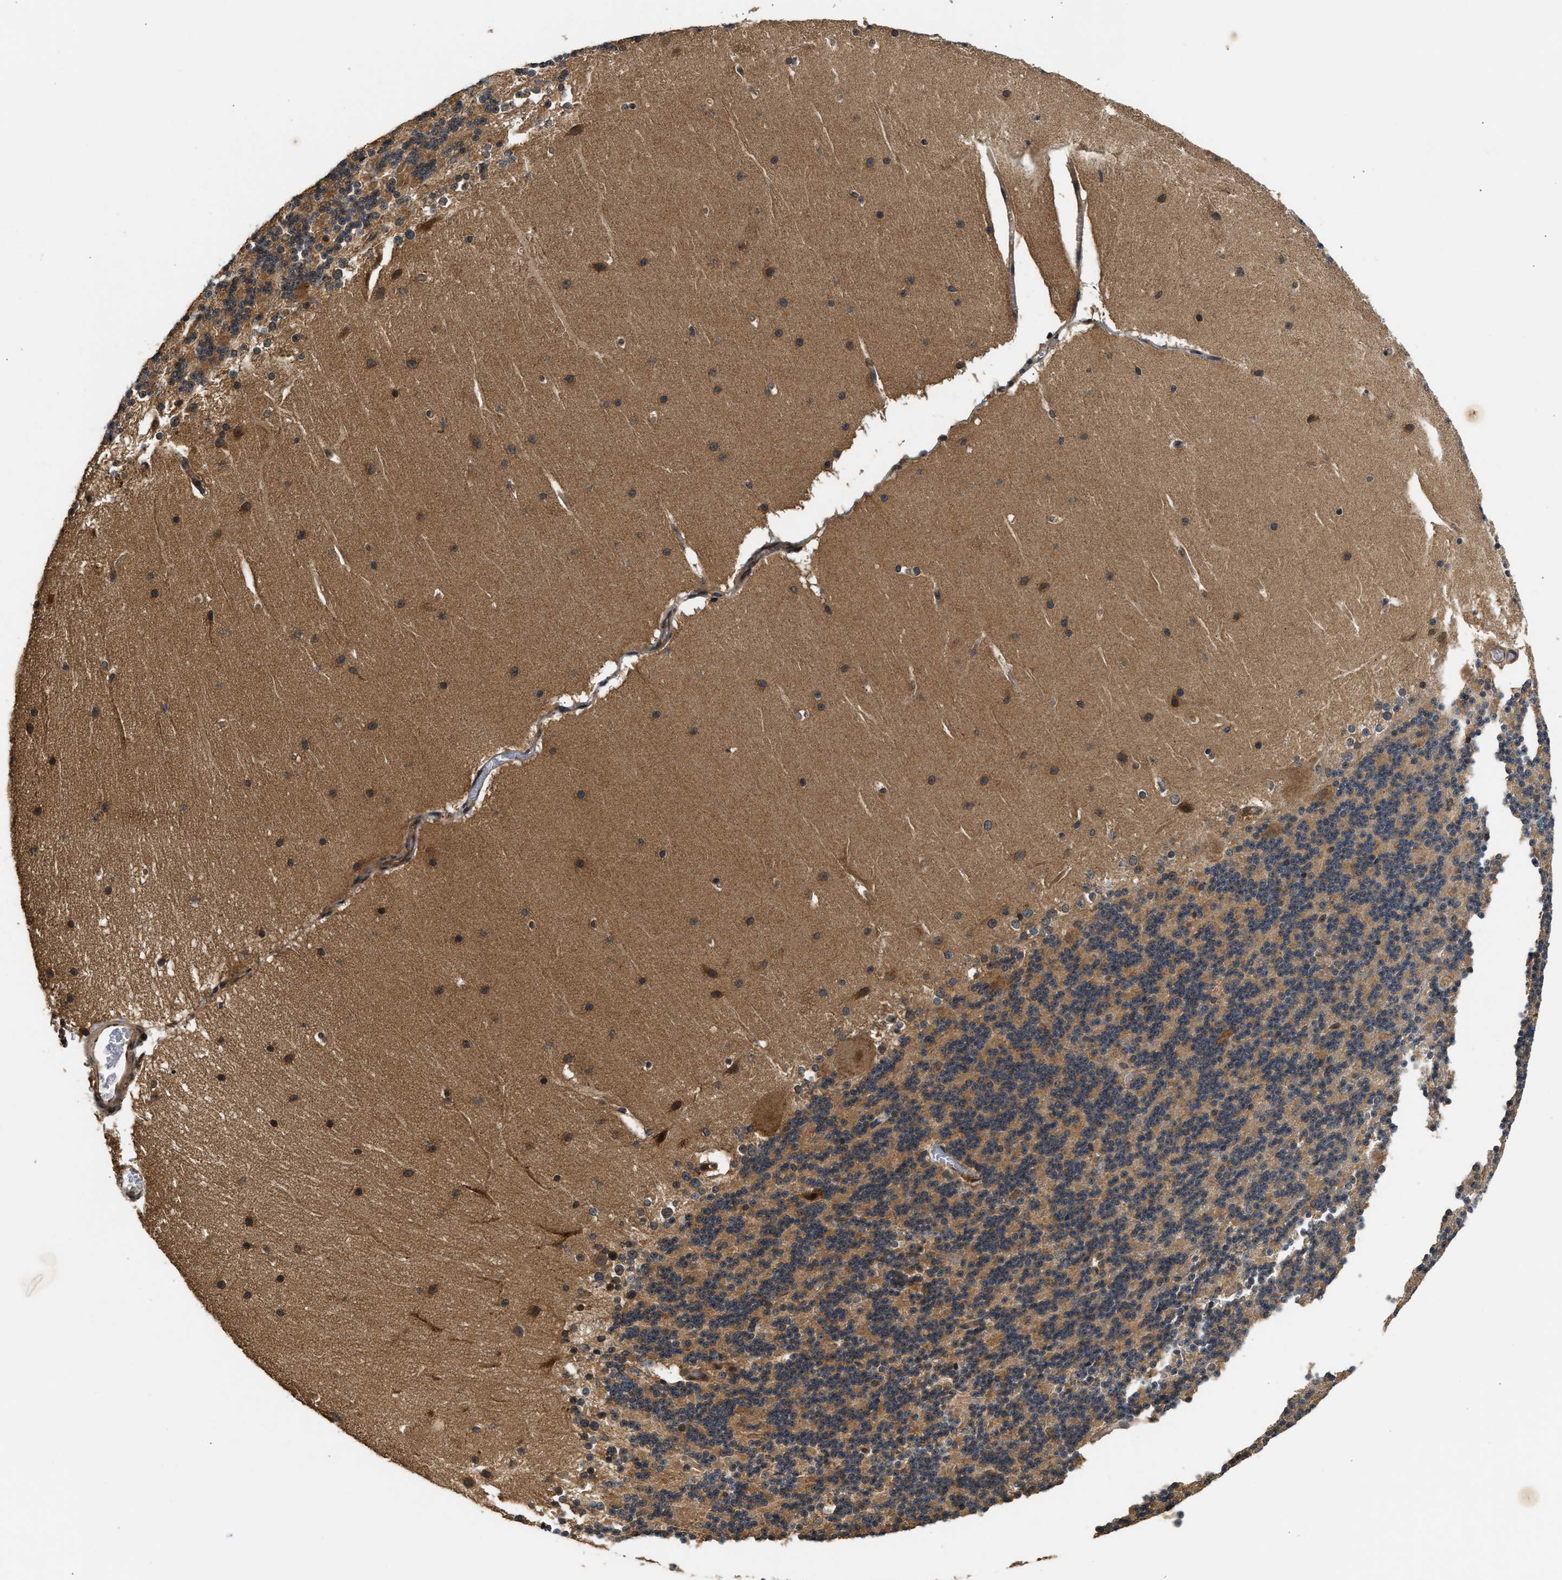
{"staining": {"intensity": "moderate", "quantity": "25%-75%", "location": "cytoplasmic/membranous"}, "tissue": "cerebellum", "cell_type": "Cells in granular layer", "image_type": "normal", "snomed": [{"axis": "morphology", "description": "Normal tissue, NOS"}, {"axis": "topography", "description": "Cerebellum"}], "caption": "A medium amount of moderate cytoplasmic/membranous positivity is identified in about 25%-75% of cells in granular layer in unremarkable cerebellum.", "gene": "DNAJC2", "patient": {"sex": "female", "age": 19}}